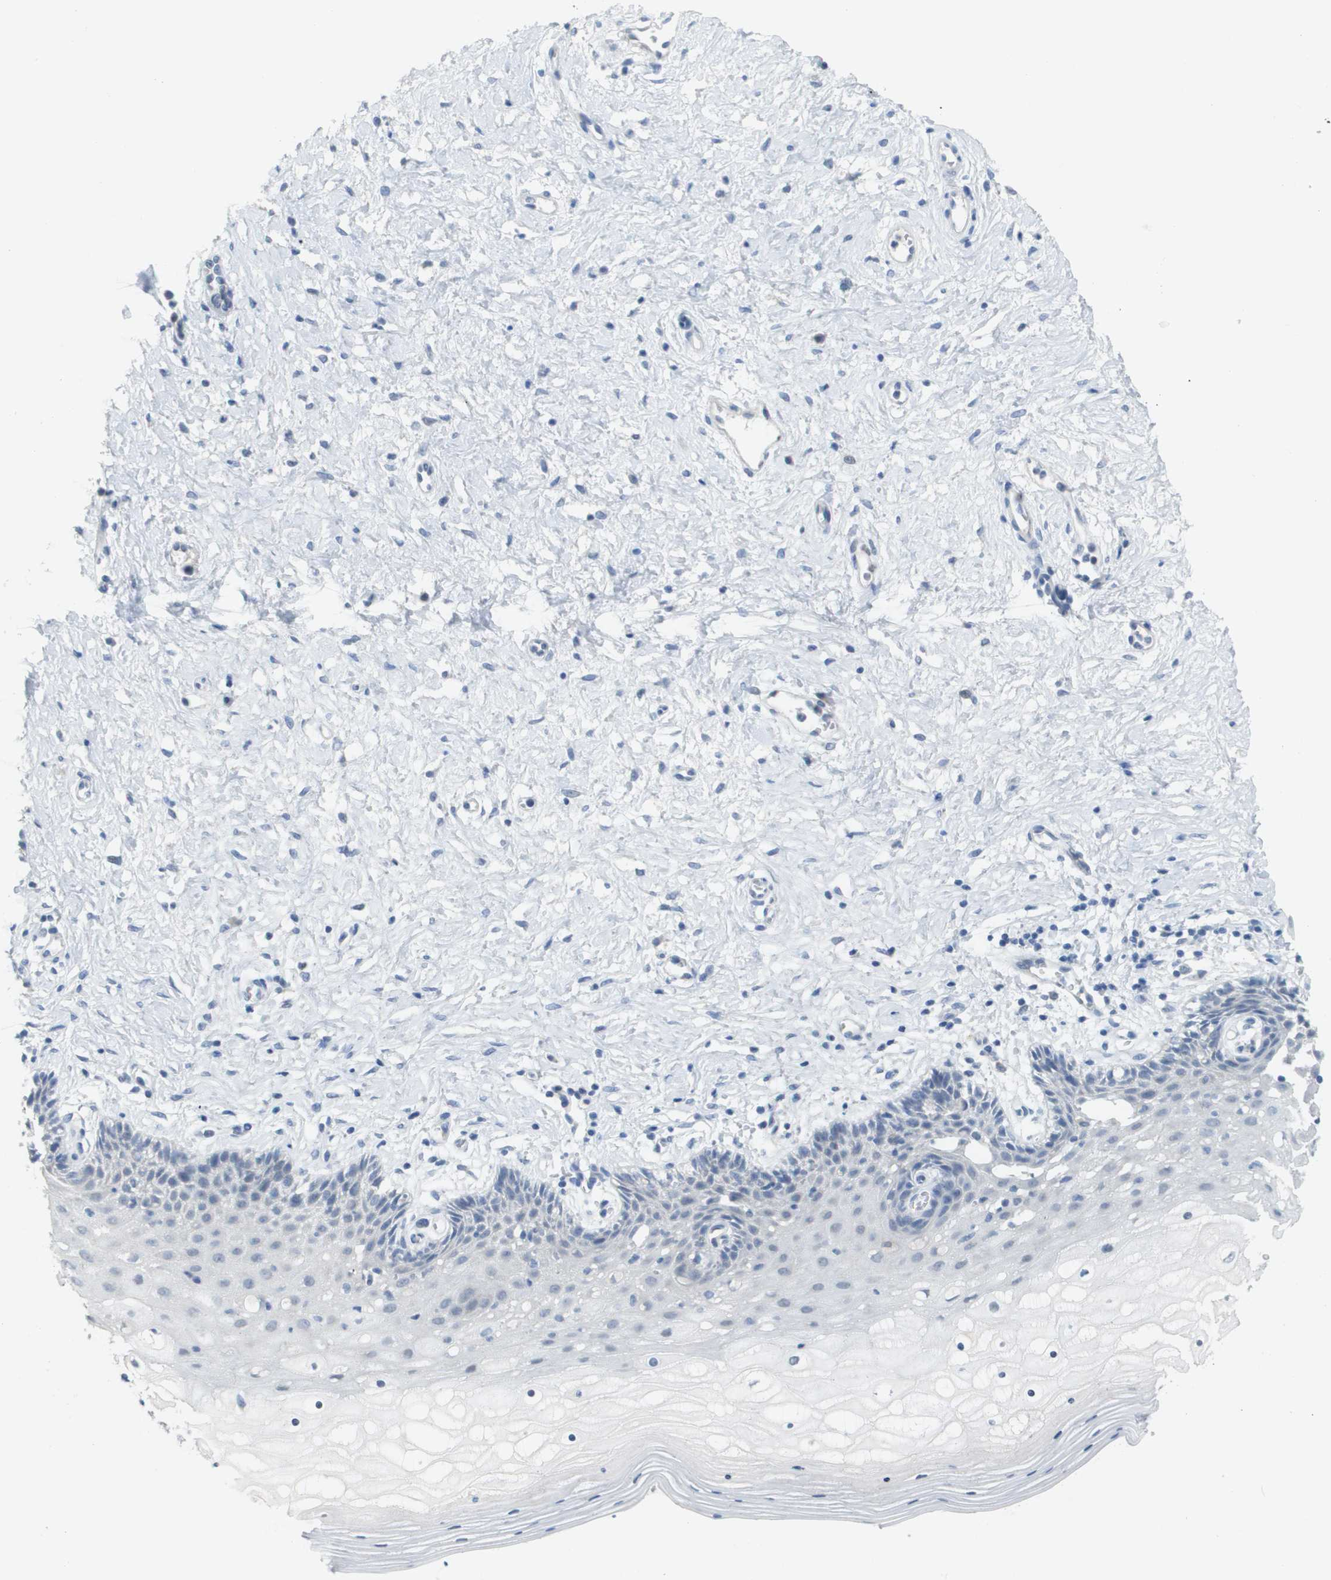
{"staining": {"intensity": "negative", "quantity": "none", "location": "none"}, "tissue": "cervical cancer", "cell_type": "Tumor cells", "image_type": "cancer", "snomed": [{"axis": "morphology", "description": "Squamous cell carcinoma, NOS"}, {"axis": "topography", "description": "Cervix"}], "caption": "Immunohistochemistry (IHC) photomicrograph of neoplastic tissue: human cervical squamous cell carcinoma stained with DAB reveals no significant protein expression in tumor cells. Nuclei are stained in blue.", "gene": "PDE4A", "patient": {"sex": "female", "age": 32}}